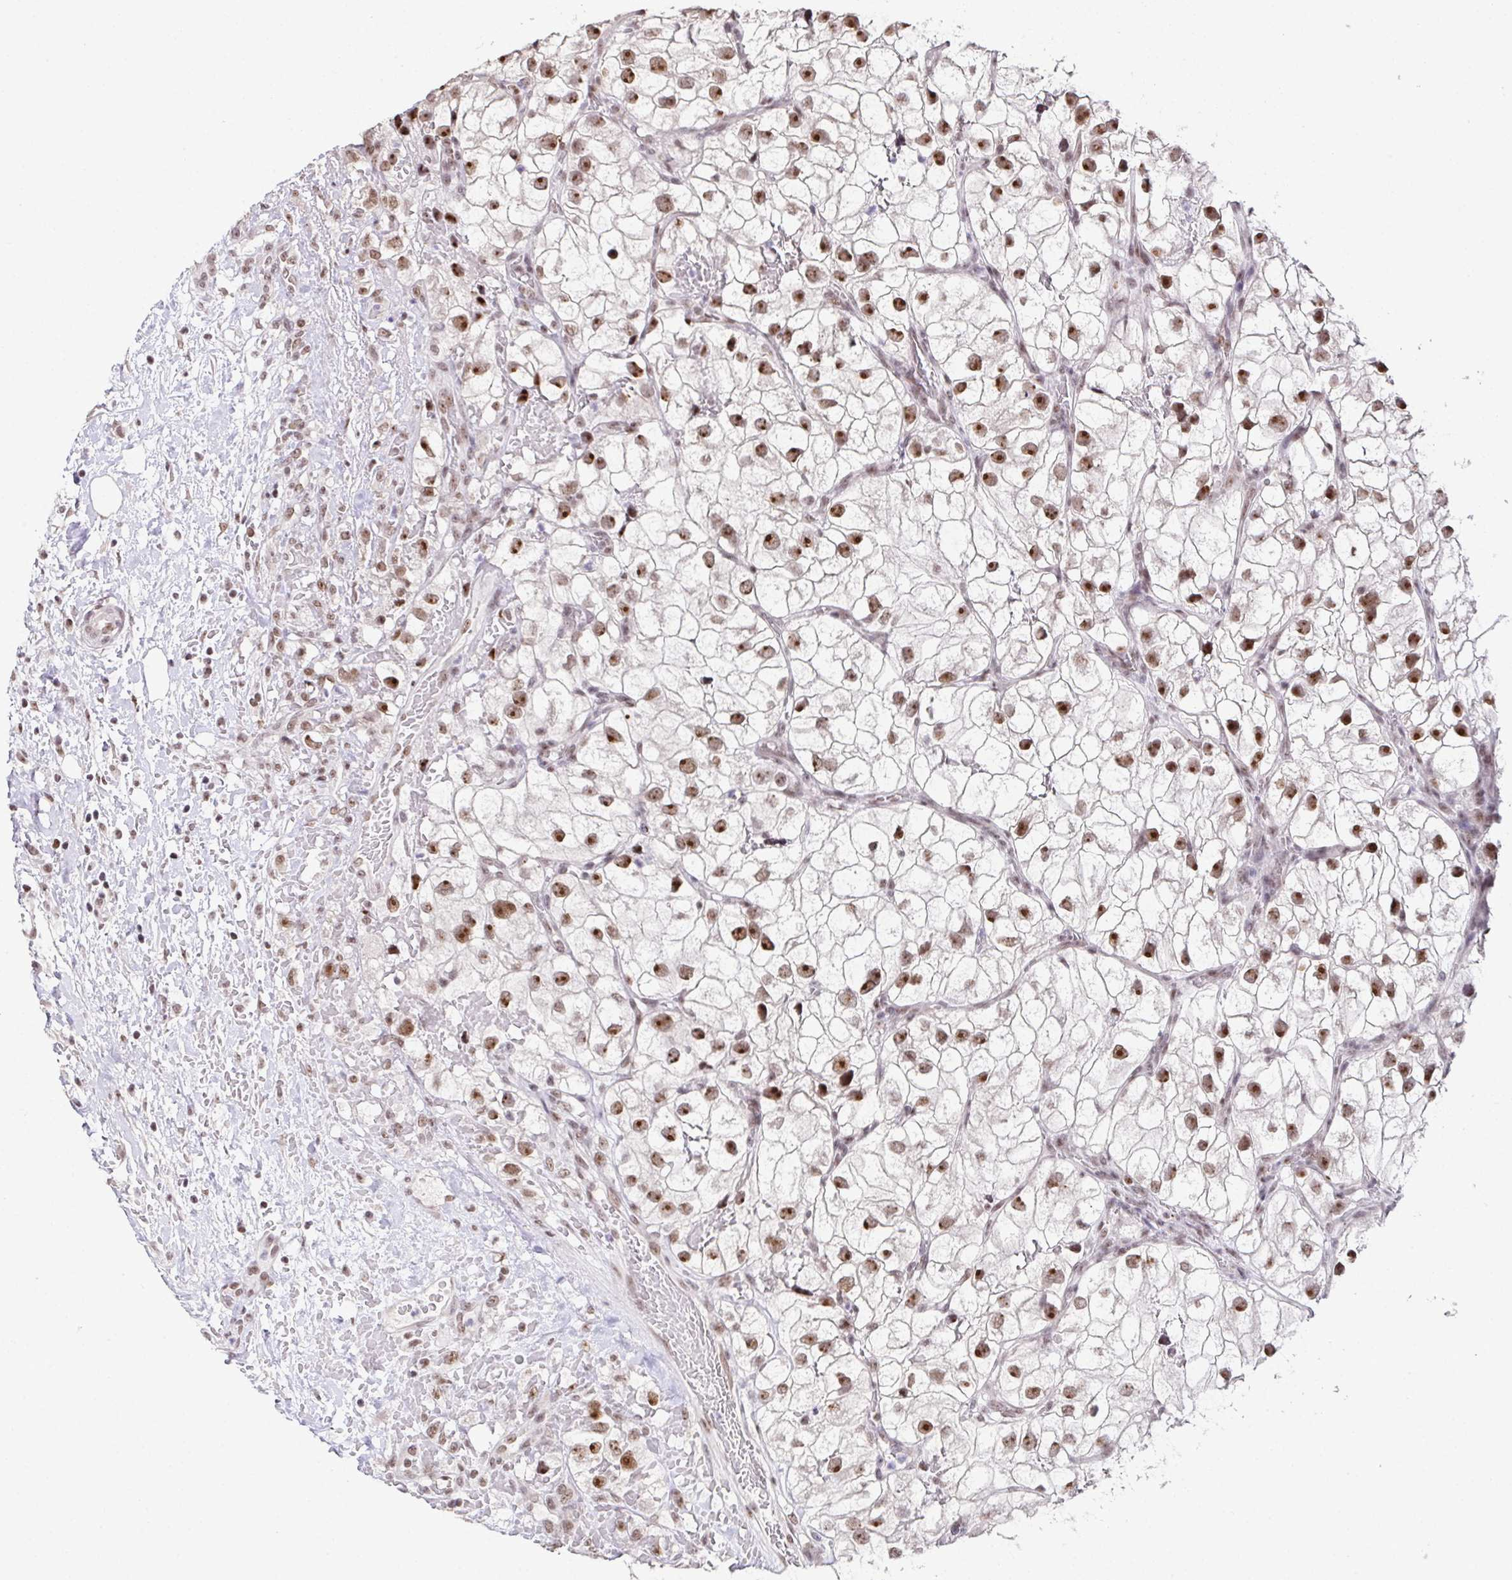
{"staining": {"intensity": "moderate", "quantity": ">75%", "location": "nuclear"}, "tissue": "renal cancer", "cell_type": "Tumor cells", "image_type": "cancer", "snomed": [{"axis": "morphology", "description": "Adenocarcinoma, NOS"}, {"axis": "topography", "description": "Kidney"}], "caption": "Adenocarcinoma (renal) tissue displays moderate nuclear staining in about >75% of tumor cells, visualized by immunohistochemistry.", "gene": "ZNF800", "patient": {"sex": "male", "age": 59}}